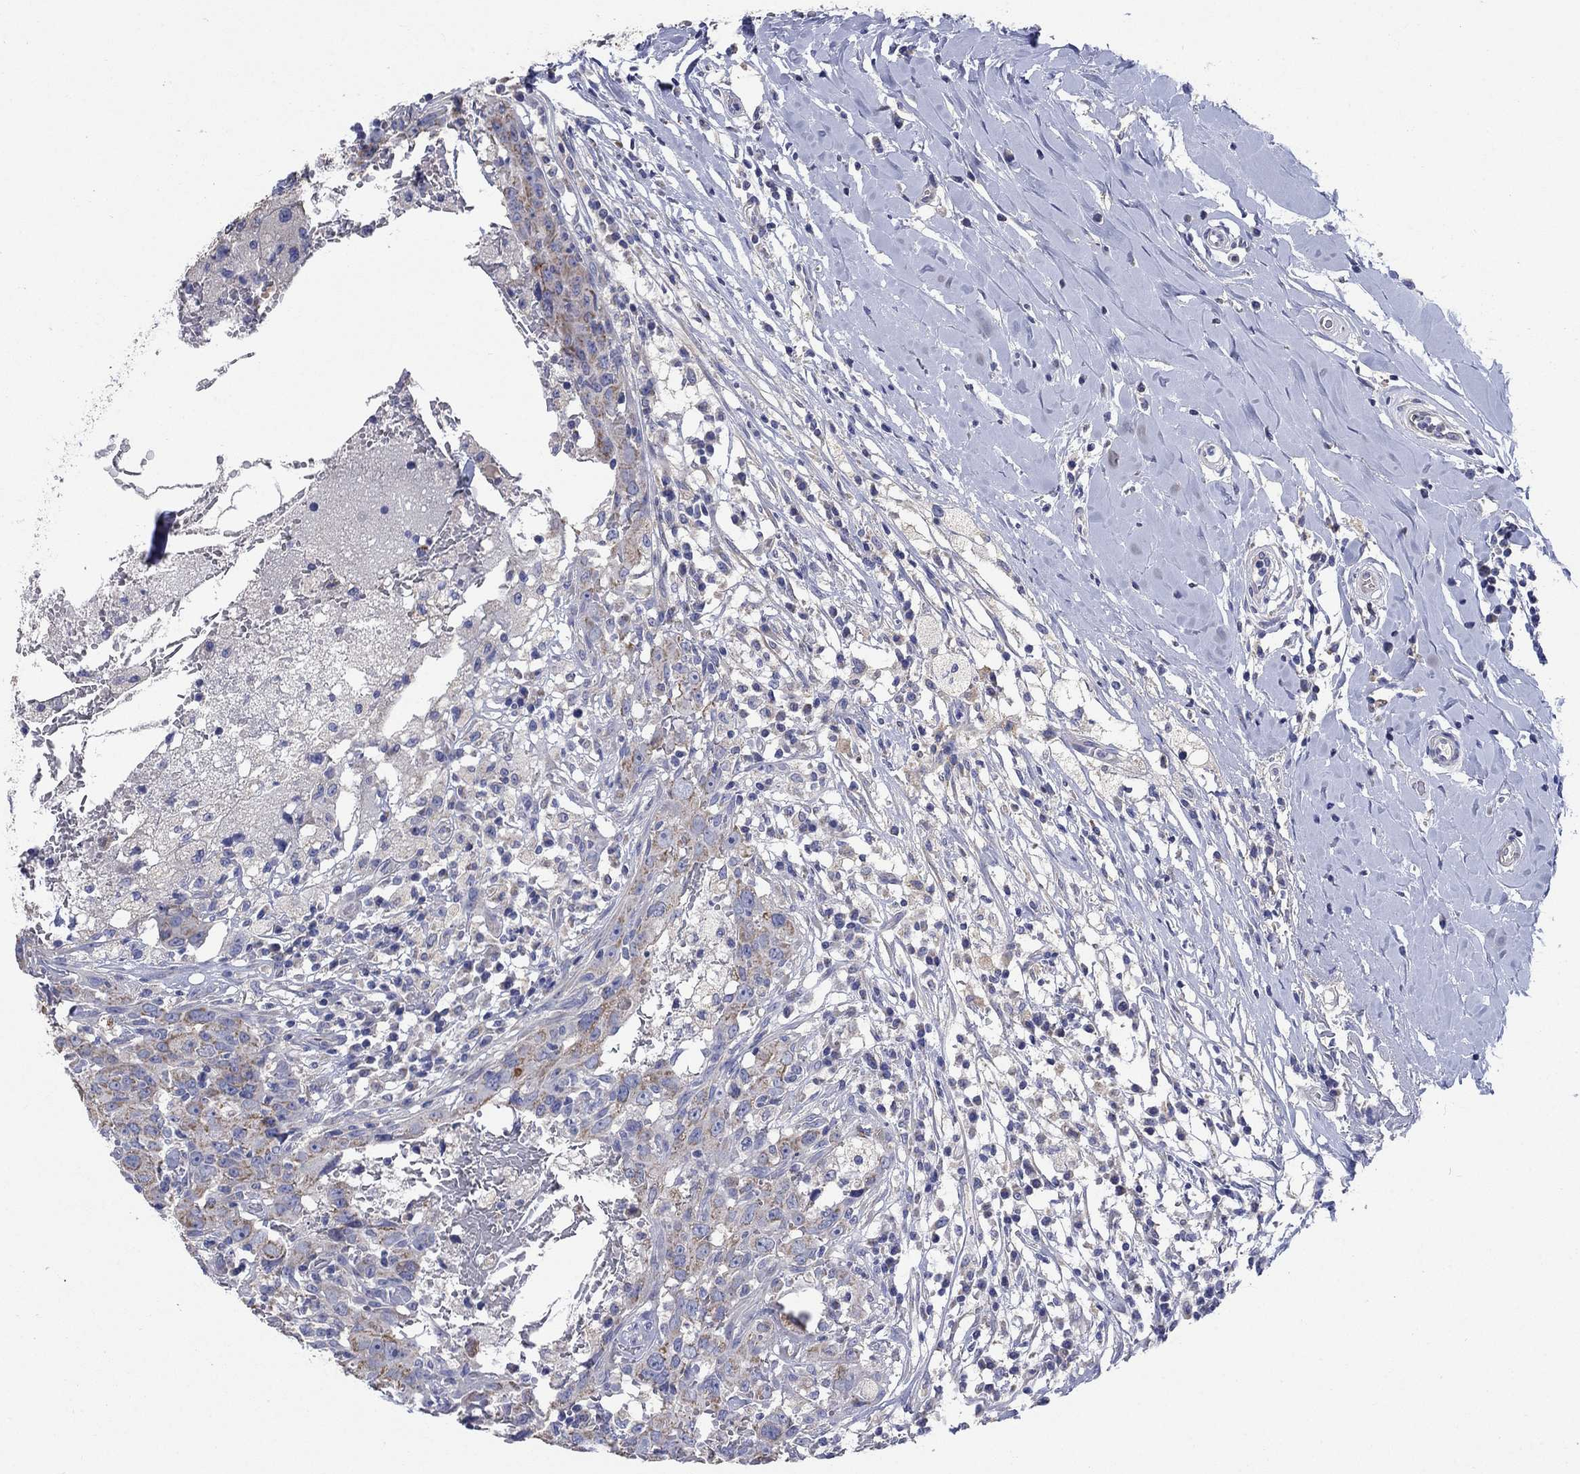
{"staining": {"intensity": "moderate", "quantity": ">75%", "location": "cytoplasmic/membranous"}, "tissue": "breast cancer", "cell_type": "Tumor cells", "image_type": "cancer", "snomed": [{"axis": "morphology", "description": "Duct carcinoma"}, {"axis": "topography", "description": "Breast"}], "caption": "A brown stain labels moderate cytoplasmic/membranous staining of a protein in human breast cancer tumor cells.", "gene": "CLVS1", "patient": {"sex": "female", "age": 27}}